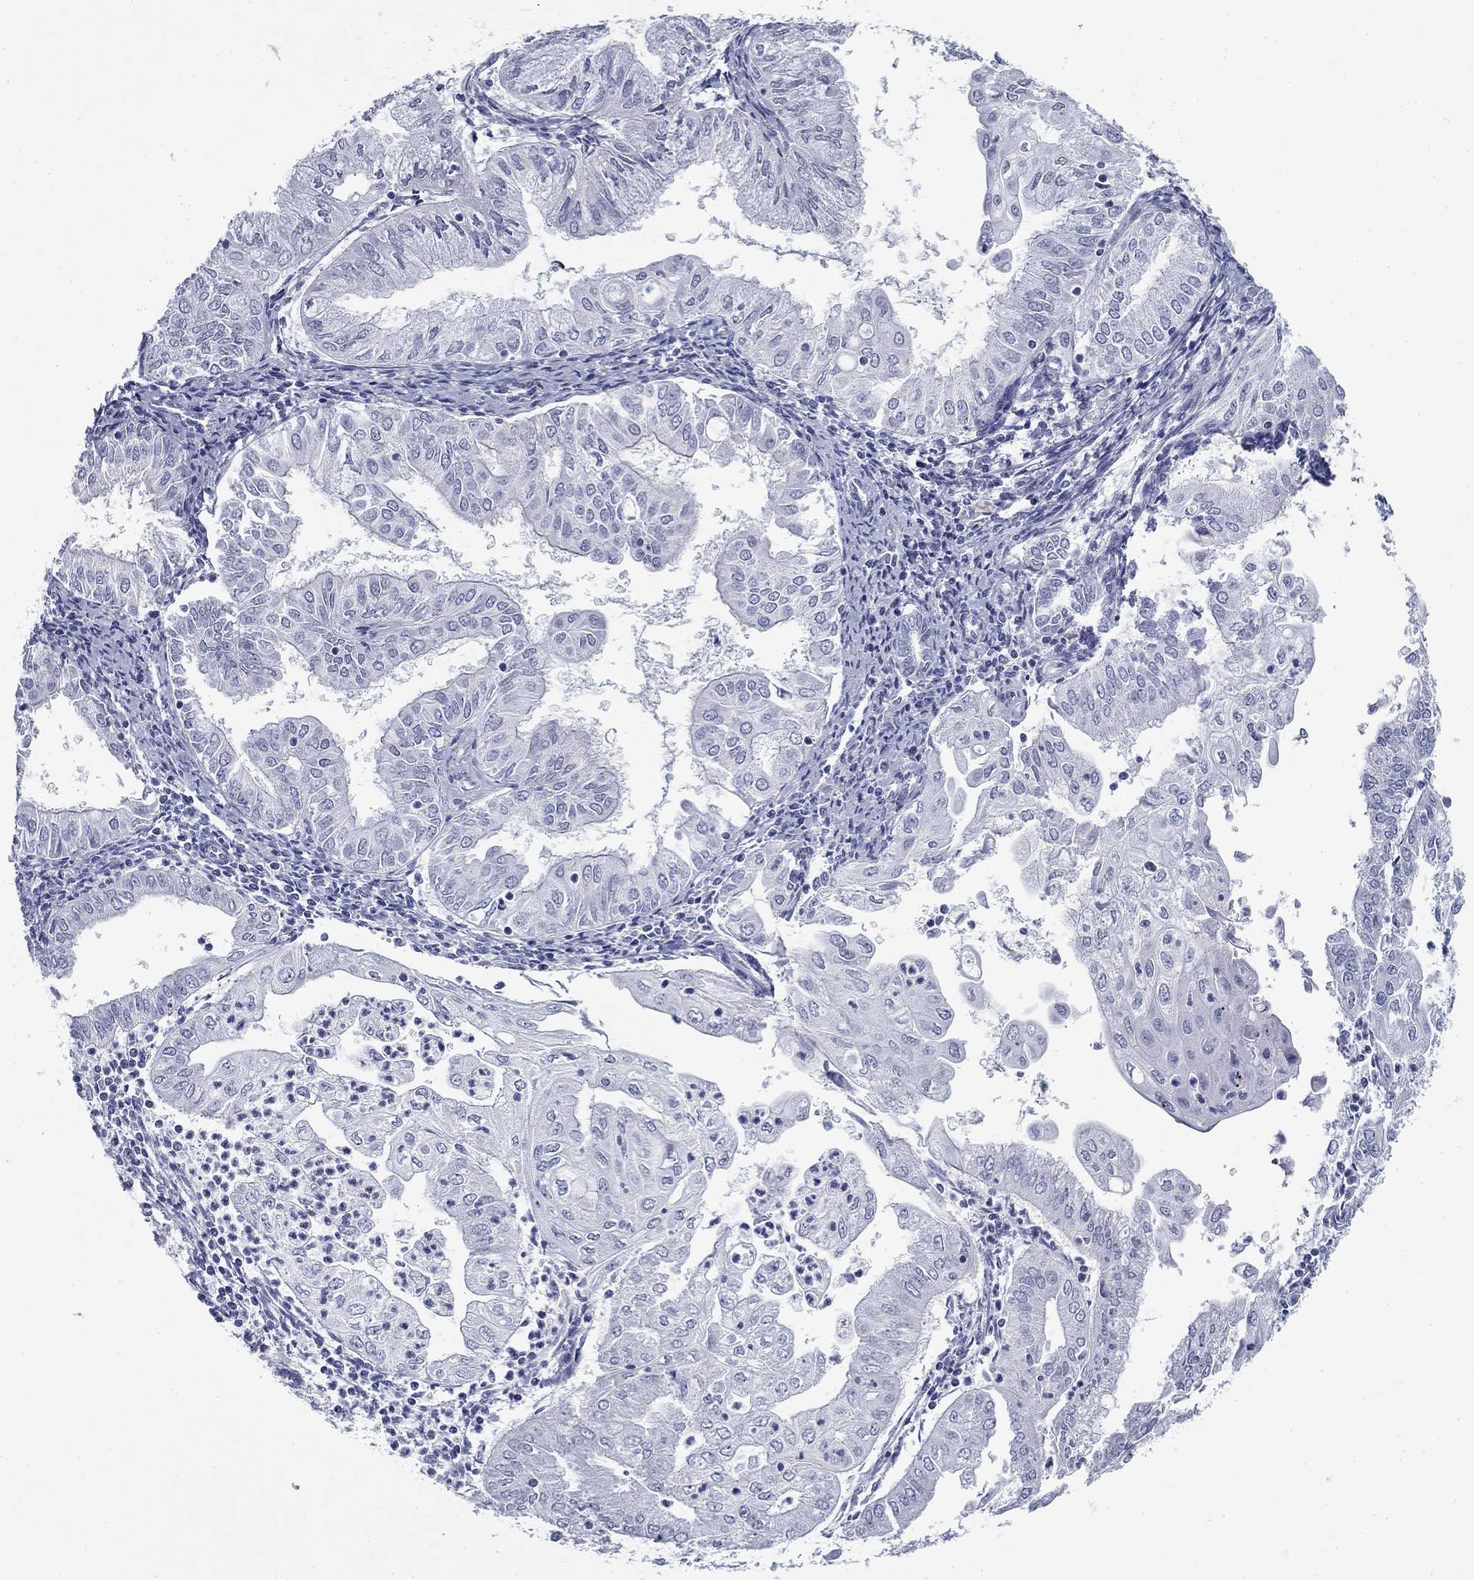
{"staining": {"intensity": "negative", "quantity": "none", "location": "none"}, "tissue": "endometrial cancer", "cell_type": "Tumor cells", "image_type": "cancer", "snomed": [{"axis": "morphology", "description": "Adenocarcinoma, NOS"}, {"axis": "topography", "description": "Endometrium"}], "caption": "There is no significant positivity in tumor cells of endometrial adenocarcinoma. The staining is performed using DAB (3,3'-diaminobenzidine) brown chromogen with nuclei counter-stained in using hematoxylin.", "gene": "ZP2", "patient": {"sex": "female", "age": 56}}